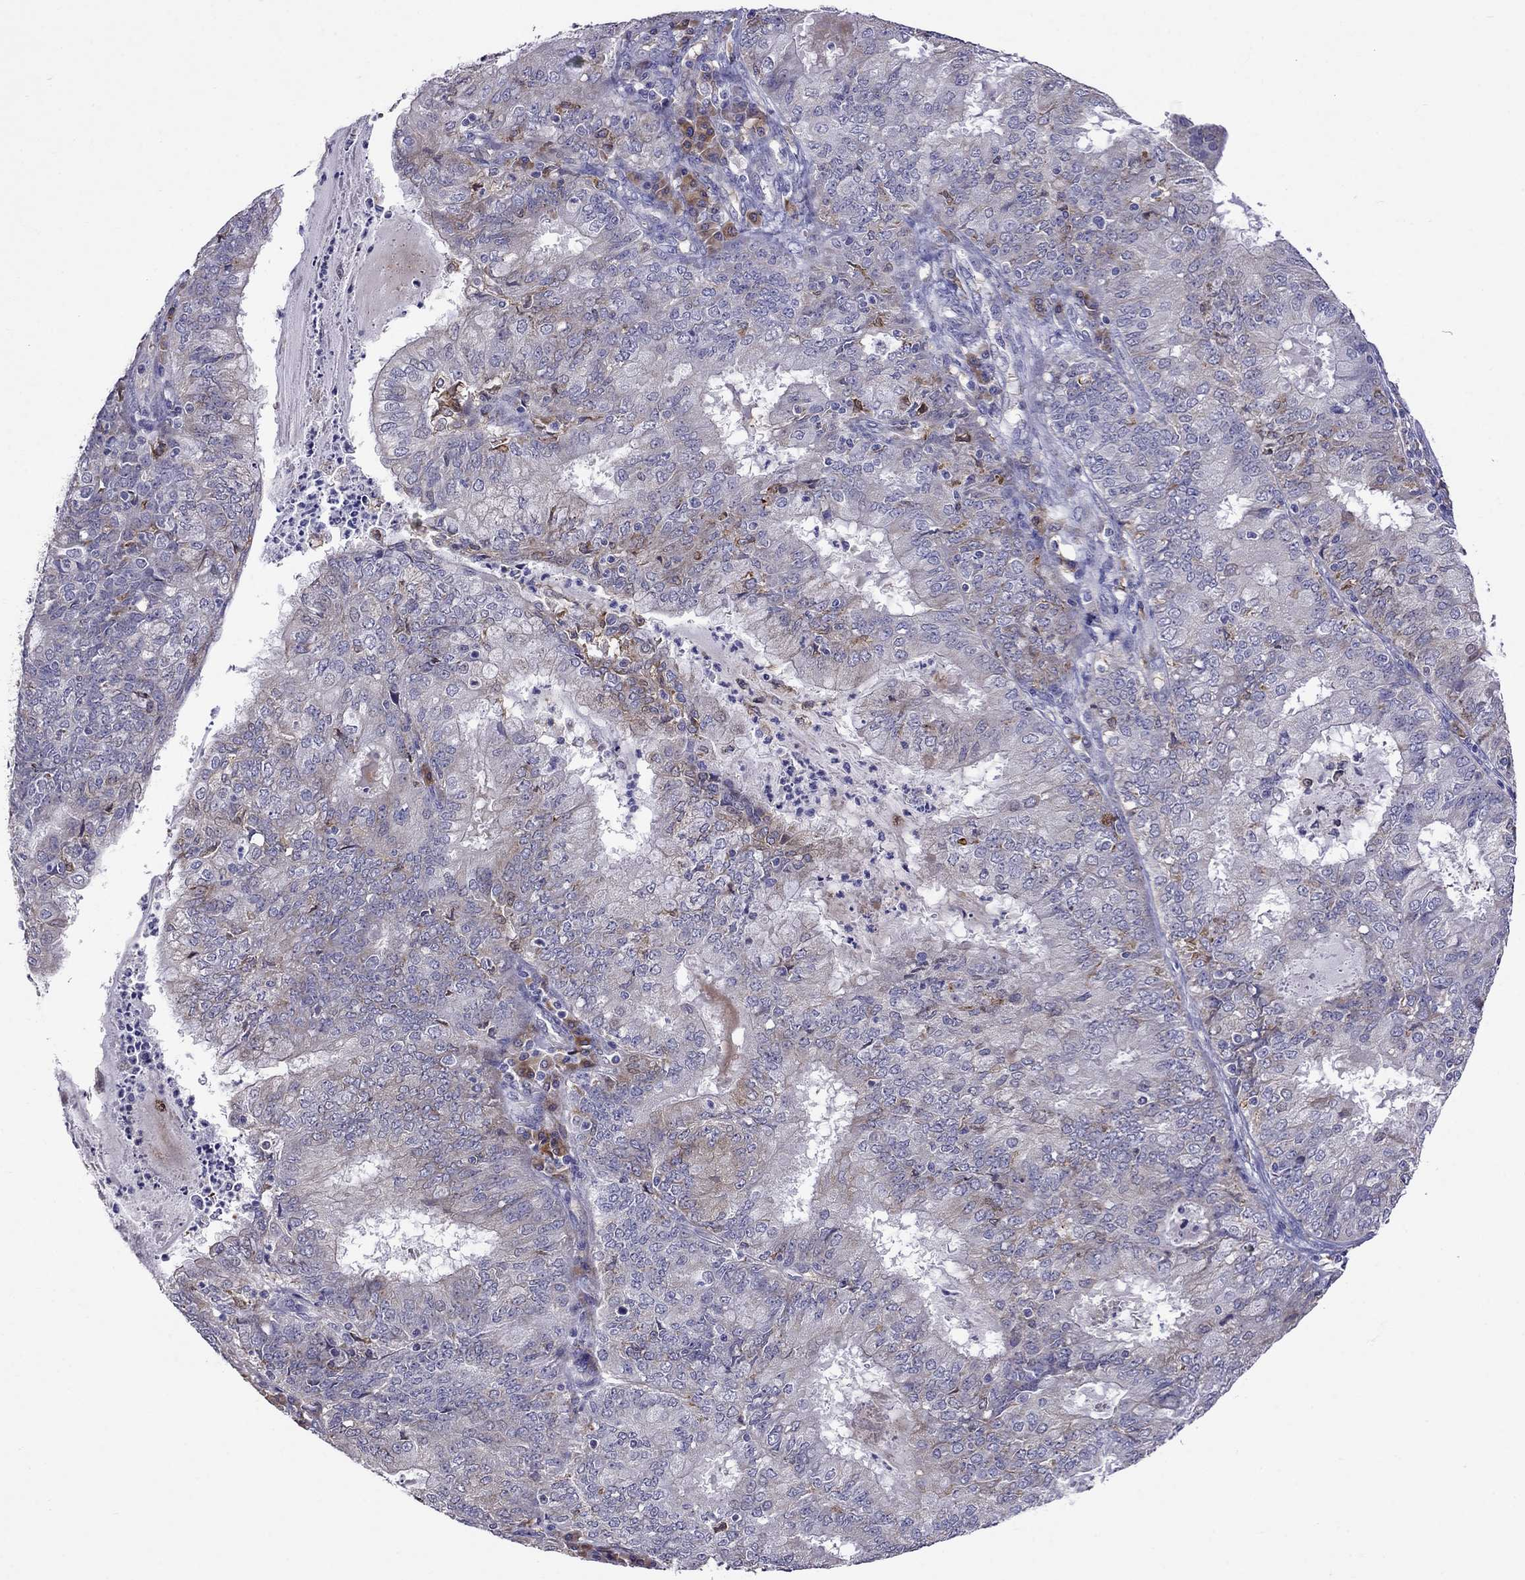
{"staining": {"intensity": "moderate", "quantity": "<25%", "location": "cytoplasmic/membranous"}, "tissue": "endometrial cancer", "cell_type": "Tumor cells", "image_type": "cancer", "snomed": [{"axis": "morphology", "description": "Adenocarcinoma, NOS"}, {"axis": "topography", "description": "Endometrium"}], "caption": "A brown stain highlights moderate cytoplasmic/membranous positivity of a protein in human endometrial adenocarcinoma tumor cells. (DAB (3,3'-diaminobenzidine) IHC with brightfield microscopy, high magnification).", "gene": "ADAM28", "patient": {"sex": "female", "age": 57}}